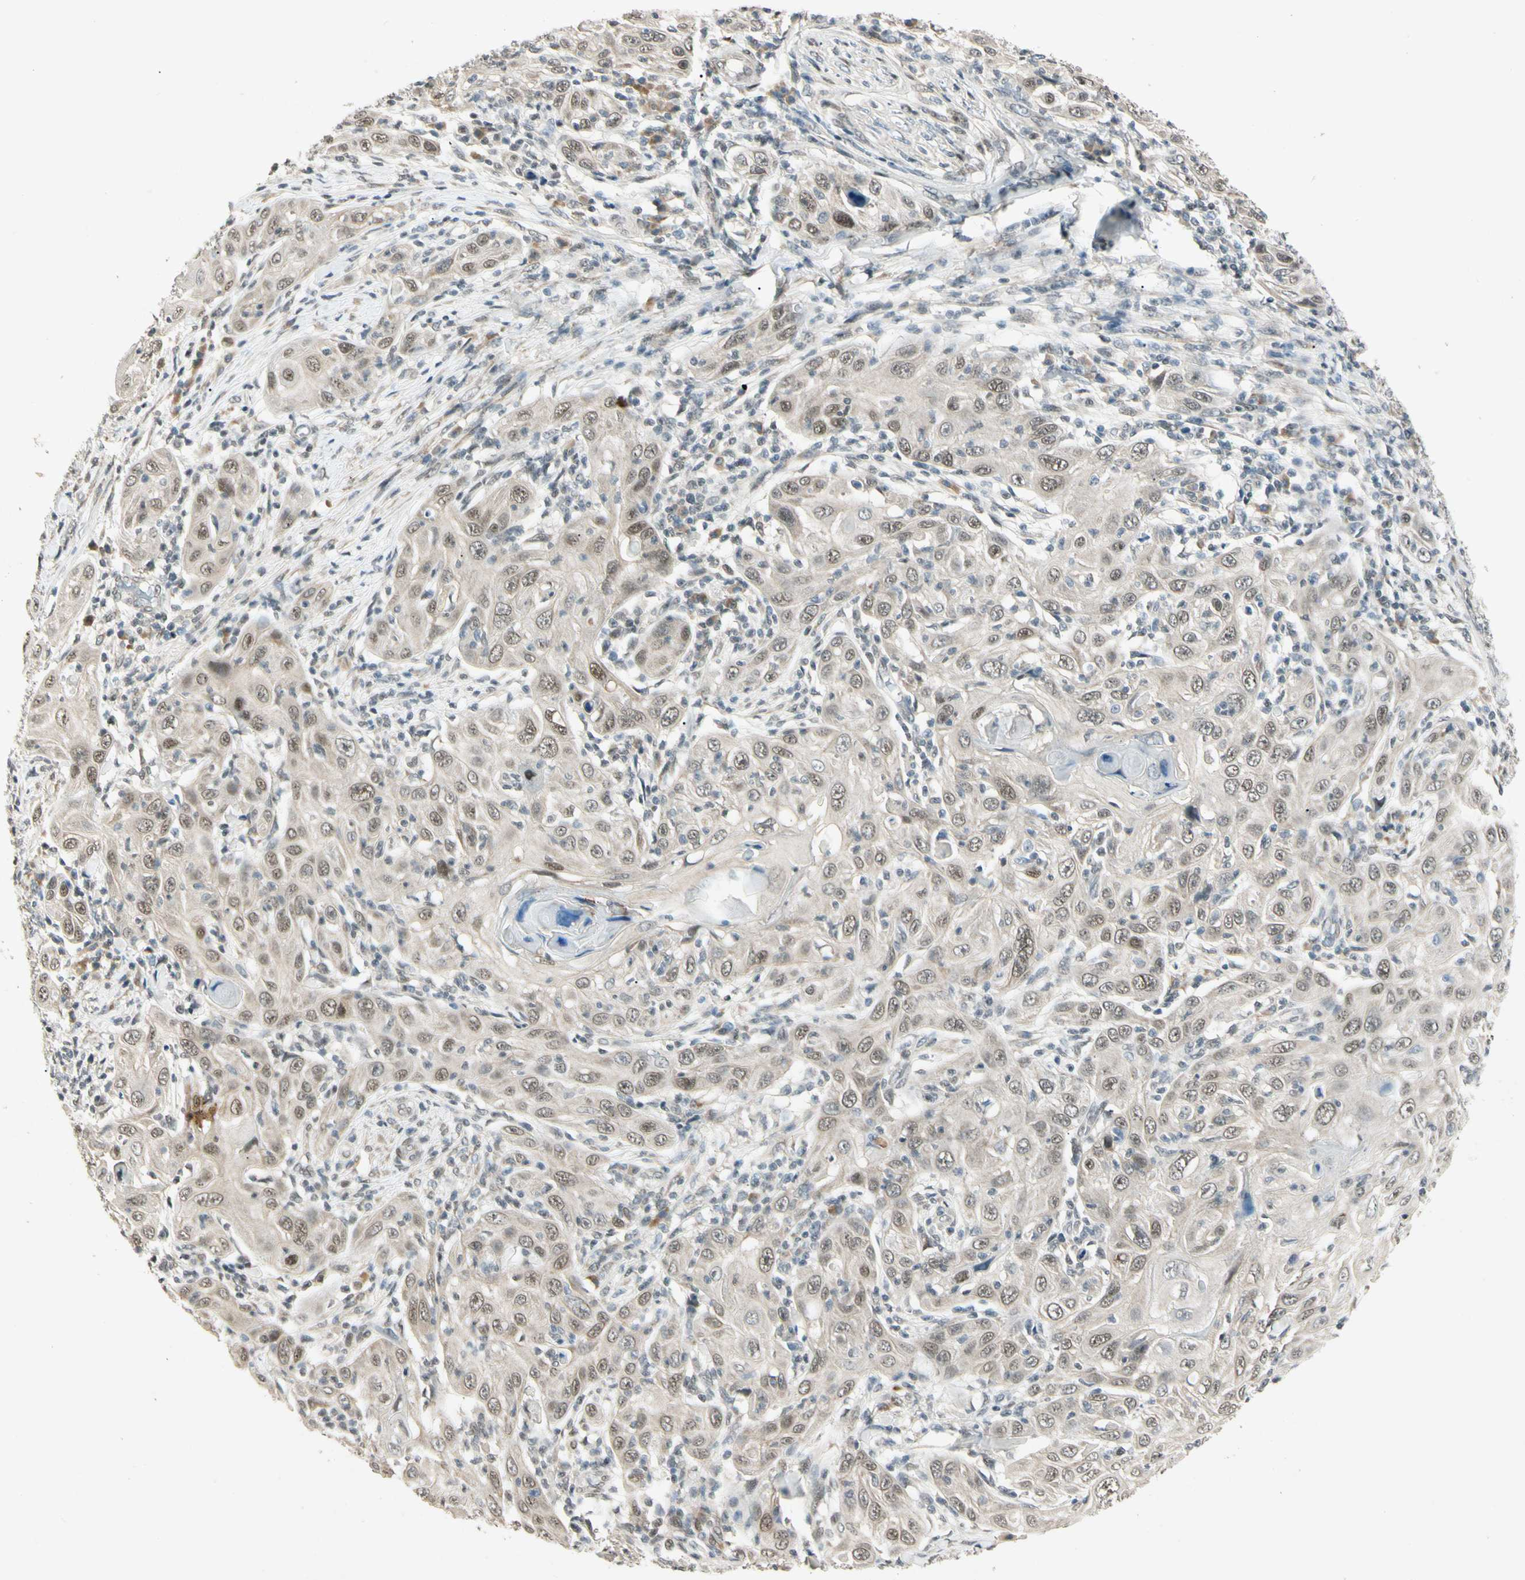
{"staining": {"intensity": "weak", "quantity": ">75%", "location": "cytoplasmic/membranous,nuclear"}, "tissue": "skin cancer", "cell_type": "Tumor cells", "image_type": "cancer", "snomed": [{"axis": "morphology", "description": "Squamous cell carcinoma, NOS"}, {"axis": "topography", "description": "Skin"}], "caption": "Immunohistochemistry (DAB (3,3'-diaminobenzidine)) staining of human skin squamous cell carcinoma demonstrates weak cytoplasmic/membranous and nuclear protein expression in approximately >75% of tumor cells.", "gene": "ZBTB4", "patient": {"sex": "female", "age": 88}}